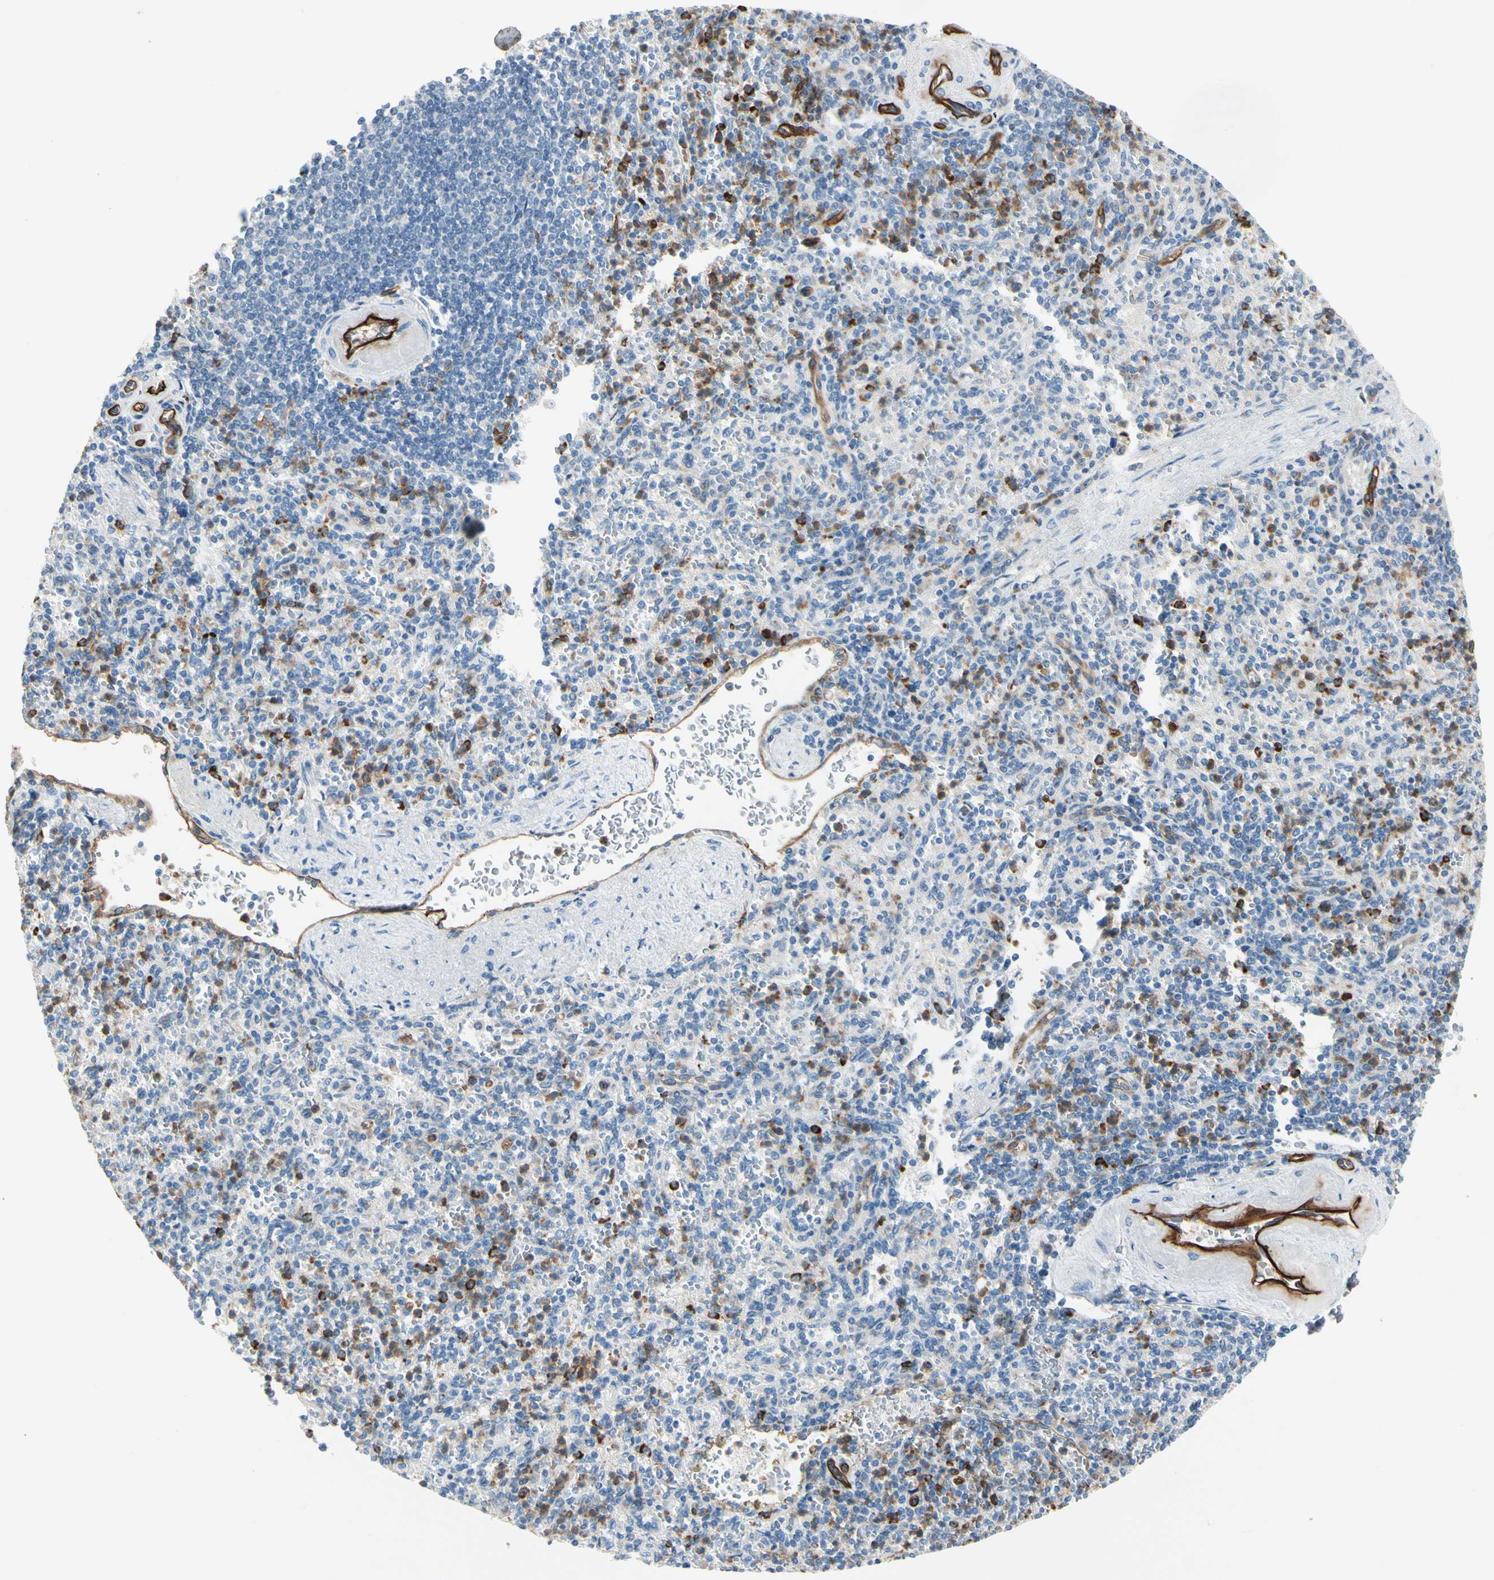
{"staining": {"intensity": "moderate", "quantity": "<25%", "location": "cytoplasmic/membranous"}, "tissue": "spleen", "cell_type": "Cells in red pulp", "image_type": "normal", "snomed": [{"axis": "morphology", "description": "Normal tissue, NOS"}, {"axis": "topography", "description": "Spleen"}], "caption": "Protein expression analysis of unremarkable human spleen reveals moderate cytoplasmic/membranous expression in about <25% of cells in red pulp. (IHC, brightfield microscopy, high magnification).", "gene": "CD93", "patient": {"sex": "female", "age": 74}}